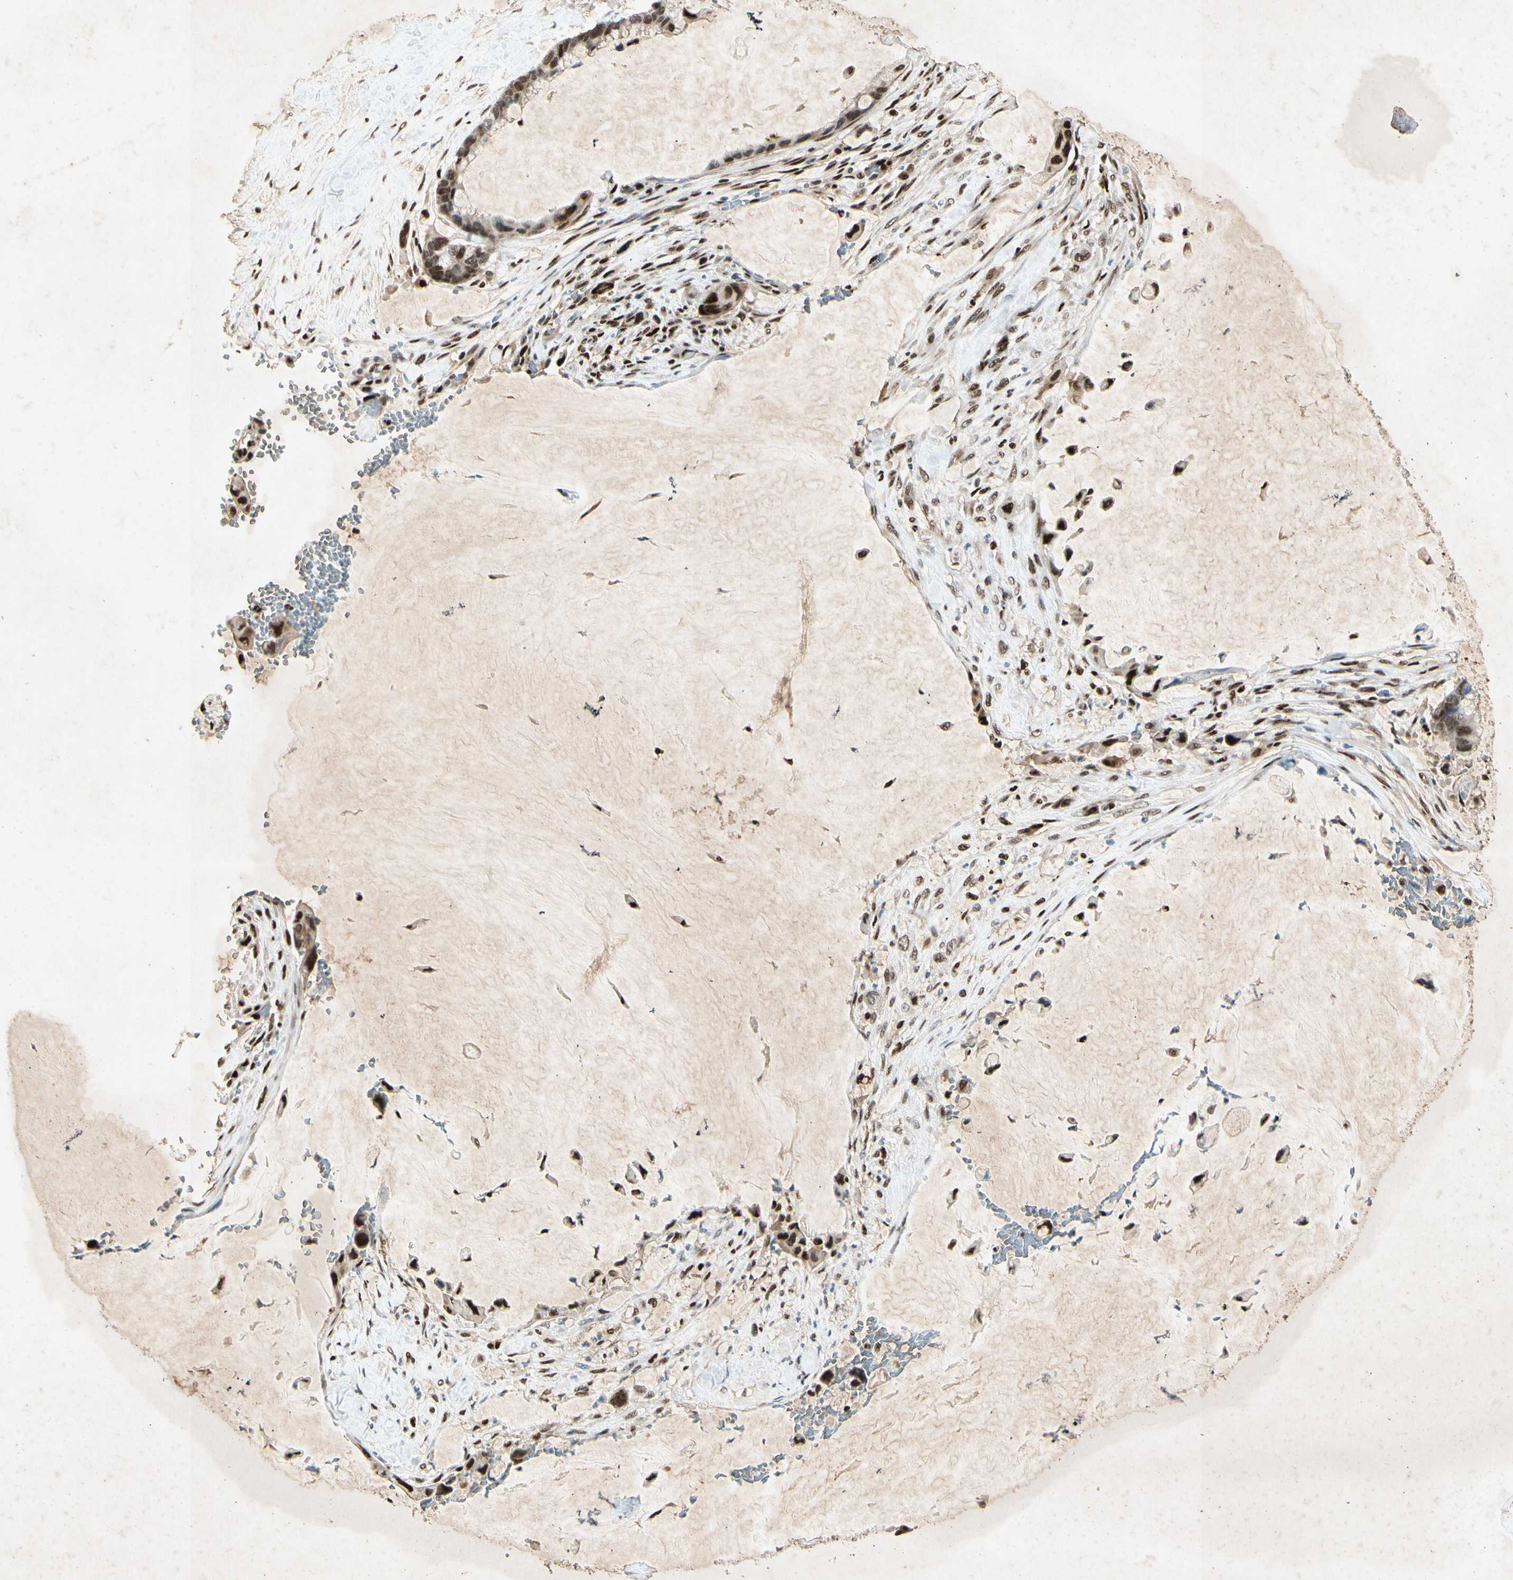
{"staining": {"intensity": "strong", "quantity": ">75%", "location": "nuclear"}, "tissue": "pancreatic cancer", "cell_type": "Tumor cells", "image_type": "cancer", "snomed": [{"axis": "morphology", "description": "Adenocarcinoma, NOS"}, {"axis": "topography", "description": "Pancreas"}], "caption": "Human adenocarcinoma (pancreatic) stained for a protein (brown) displays strong nuclear positive staining in approximately >75% of tumor cells.", "gene": "RNF43", "patient": {"sex": "male", "age": 41}}